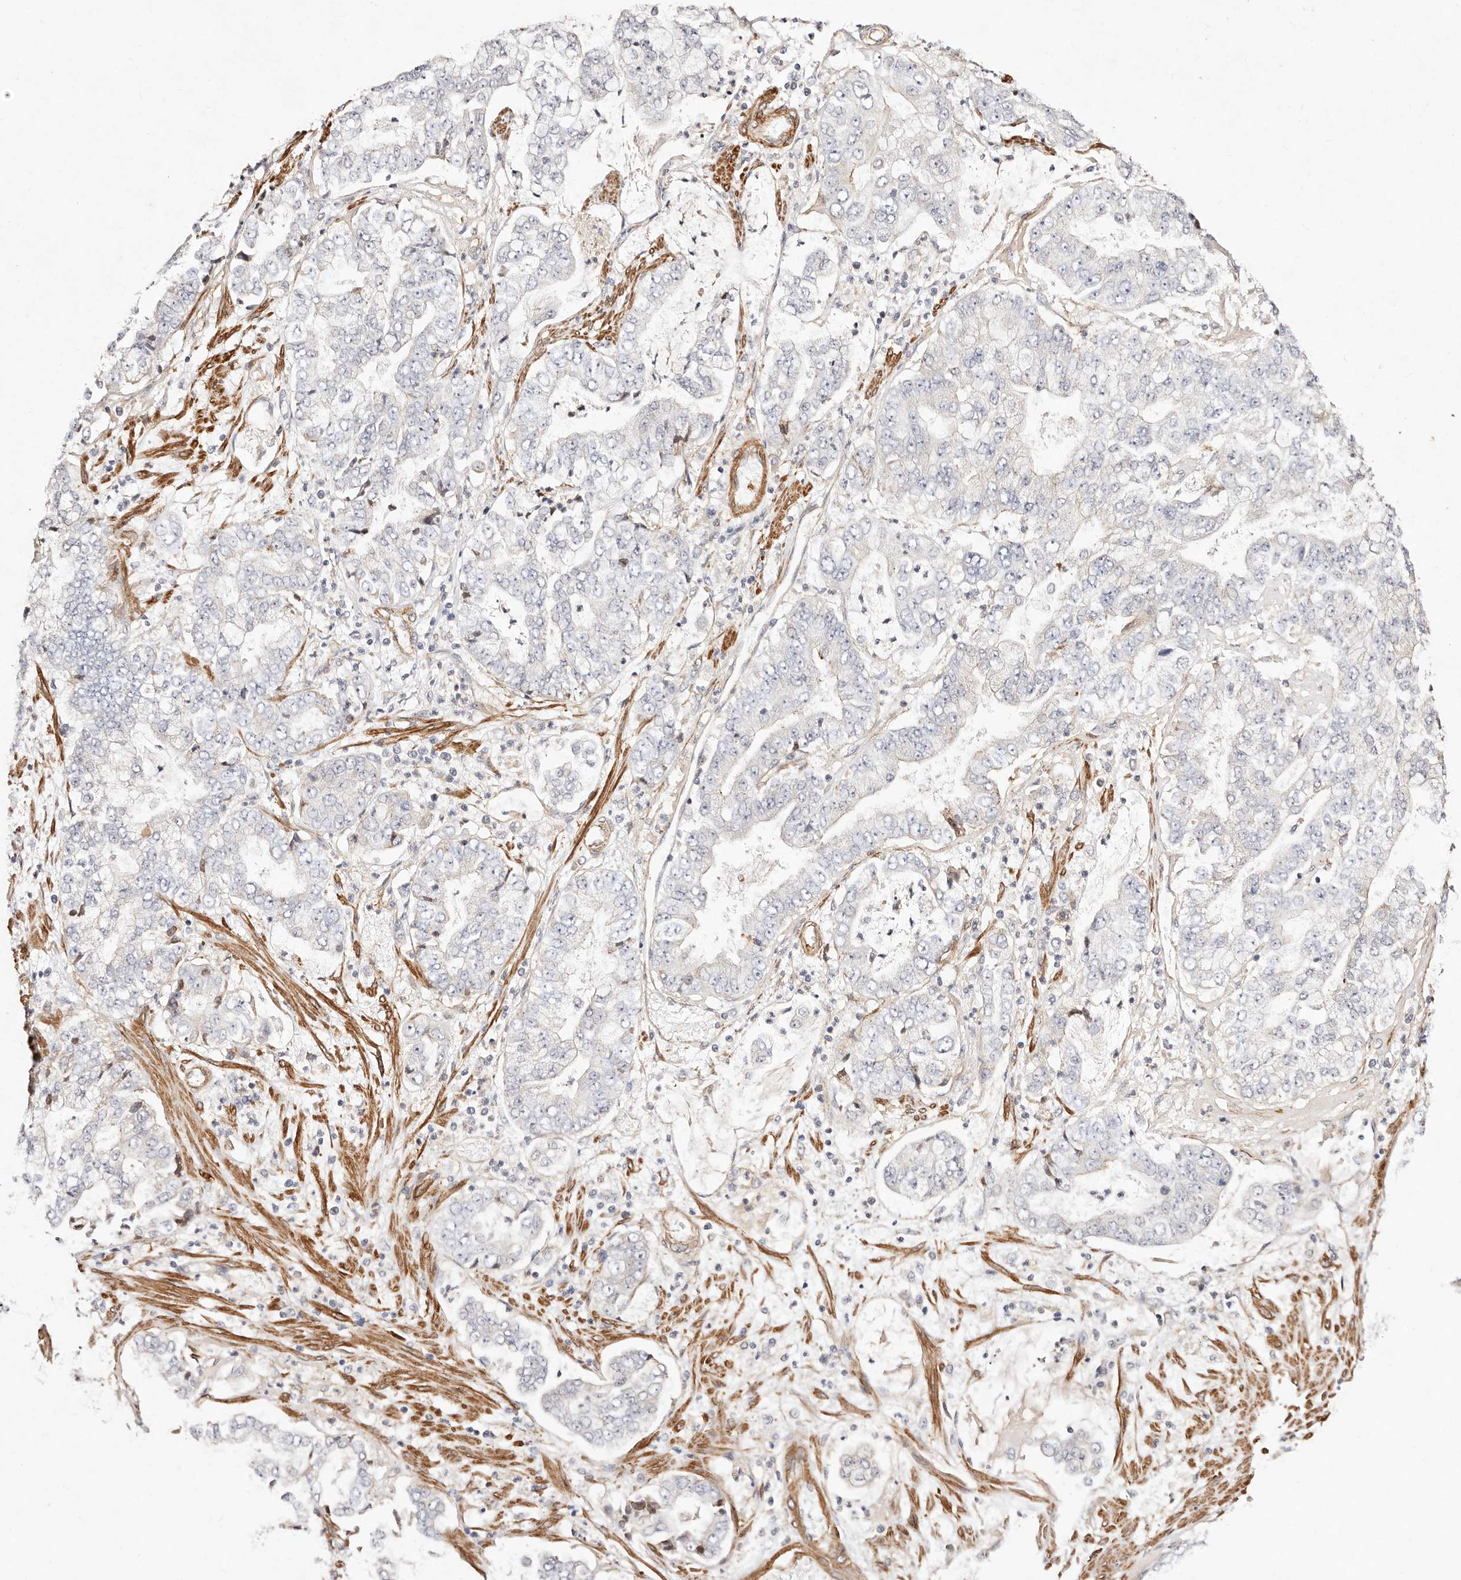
{"staining": {"intensity": "negative", "quantity": "none", "location": "none"}, "tissue": "stomach cancer", "cell_type": "Tumor cells", "image_type": "cancer", "snomed": [{"axis": "morphology", "description": "Adenocarcinoma, NOS"}, {"axis": "topography", "description": "Stomach"}], "caption": "There is no significant expression in tumor cells of stomach cancer (adenocarcinoma).", "gene": "MTMR11", "patient": {"sex": "male", "age": 76}}